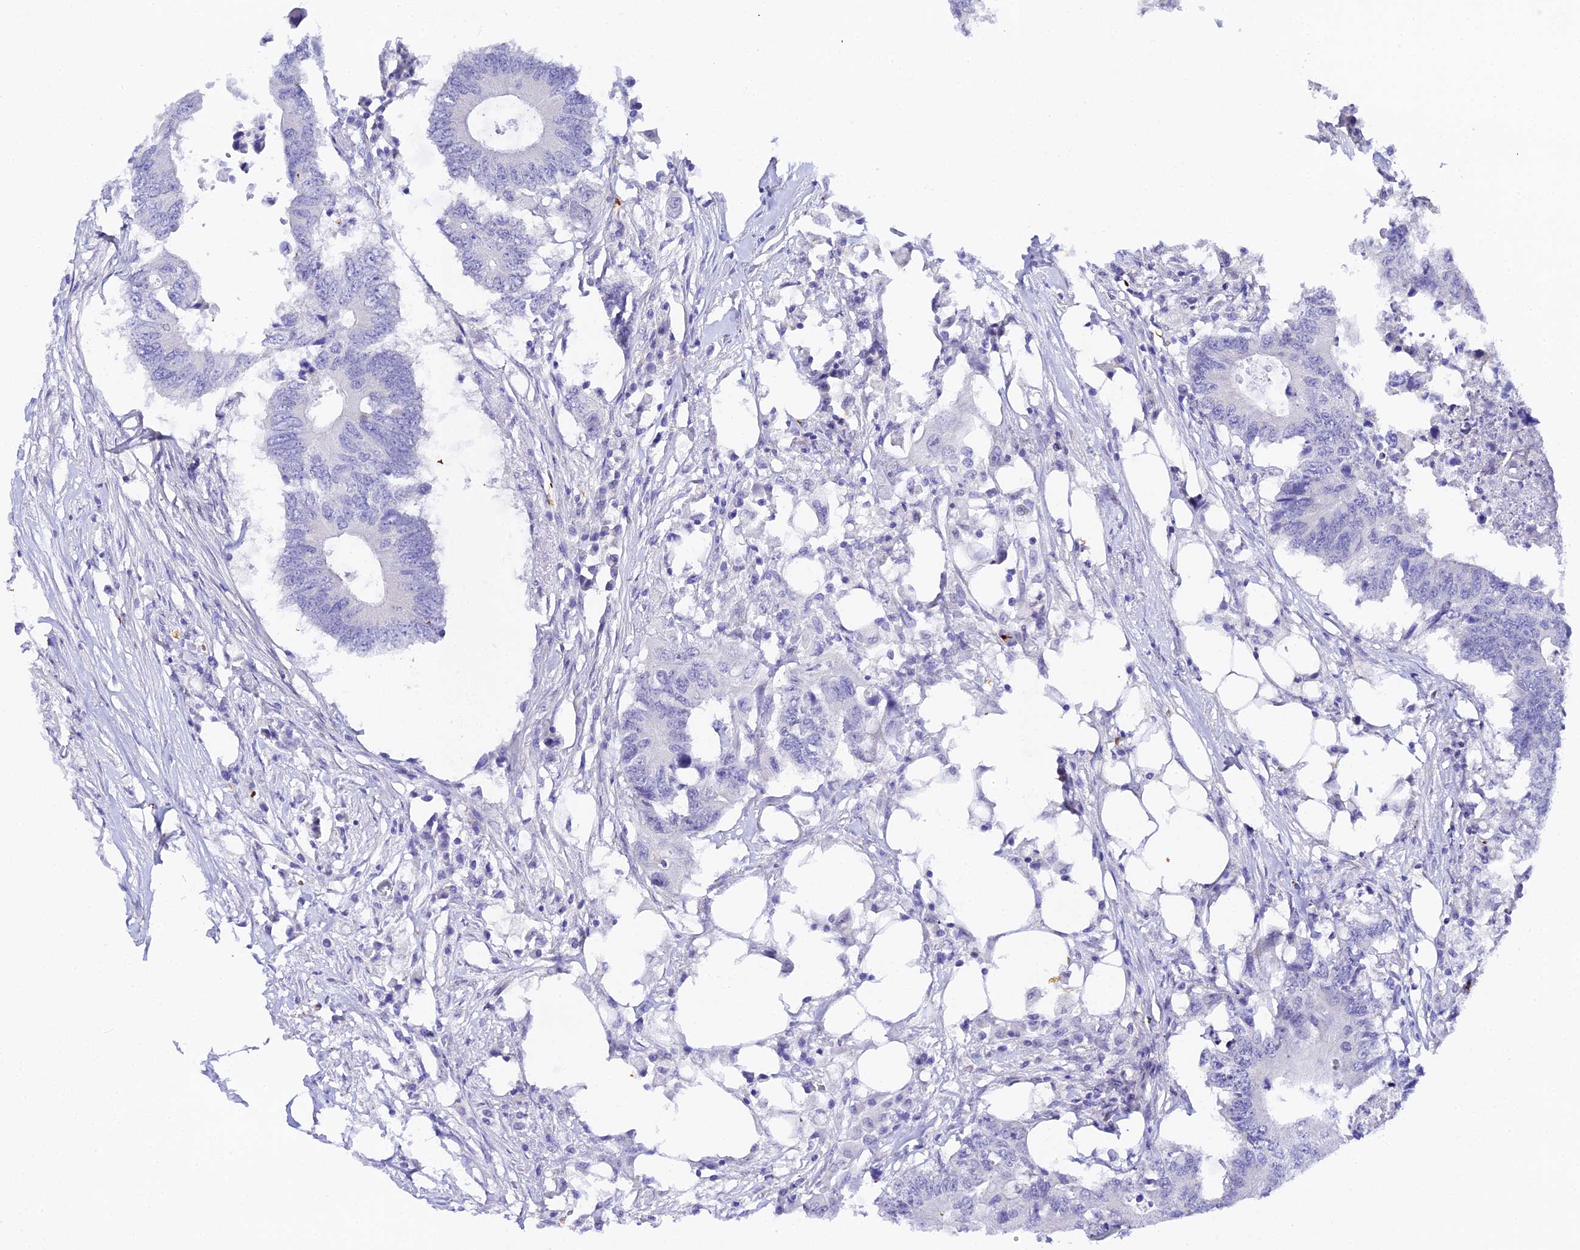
{"staining": {"intensity": "negative", "quantity": "none", "location": "none"}, "tissue": "colorectal cancer", "cell_type": "Tumor cells", "image_type": "cancer", "snomed": [{"axis": "morphology", "description": "Adenocarcinoma, NOS"}, {"axis": "topography", "description": "Colon"}], "caption": "An IHC histopathology image of colorectal cancer is shown. There is no staining in tumor cells of colorectal cancer.", "gene": "CFAP45", "patient": {"sex": "male", "age": 71}}